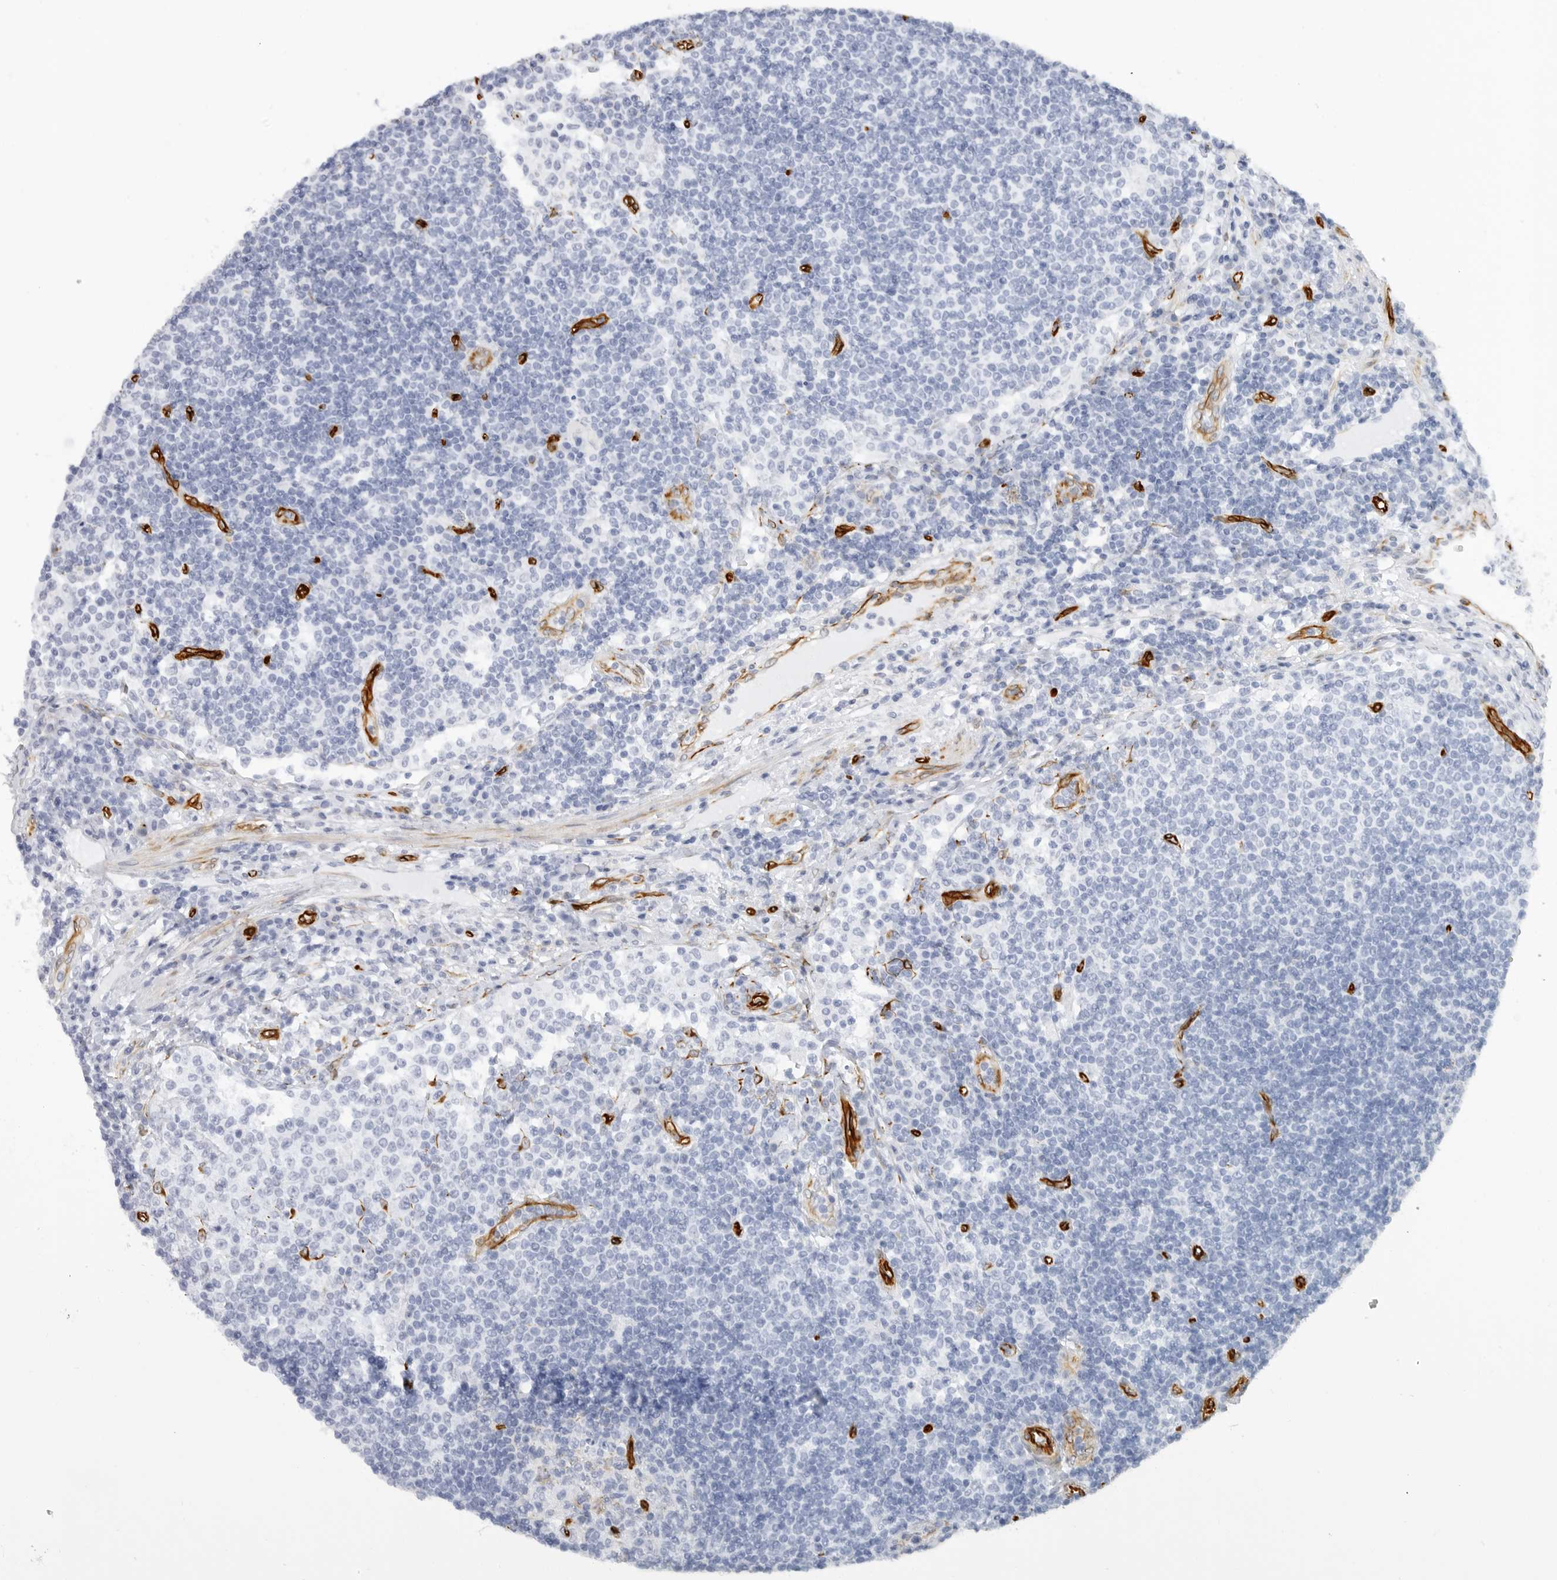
{"staining": {"intensity": "negative", "quantity": "none", "location": "none"}, "tissue": "lymph node", "cell_type": "Germinal center cells", "image_type": "normal", "snomed": [{"axis": "morphology", "description": "Normal tissue, NOS"}, {"axis": "topography", "description": "Lymph node"}], "caption": "The immunohistochemistry (IHC) histopathology image has no significant positivity in germinal center cells of lymph node. (DAB immunohistochemistry with hematoxylin counter stain).", "gene": "NES", "patient": {"sex": "female", "age": 53}}